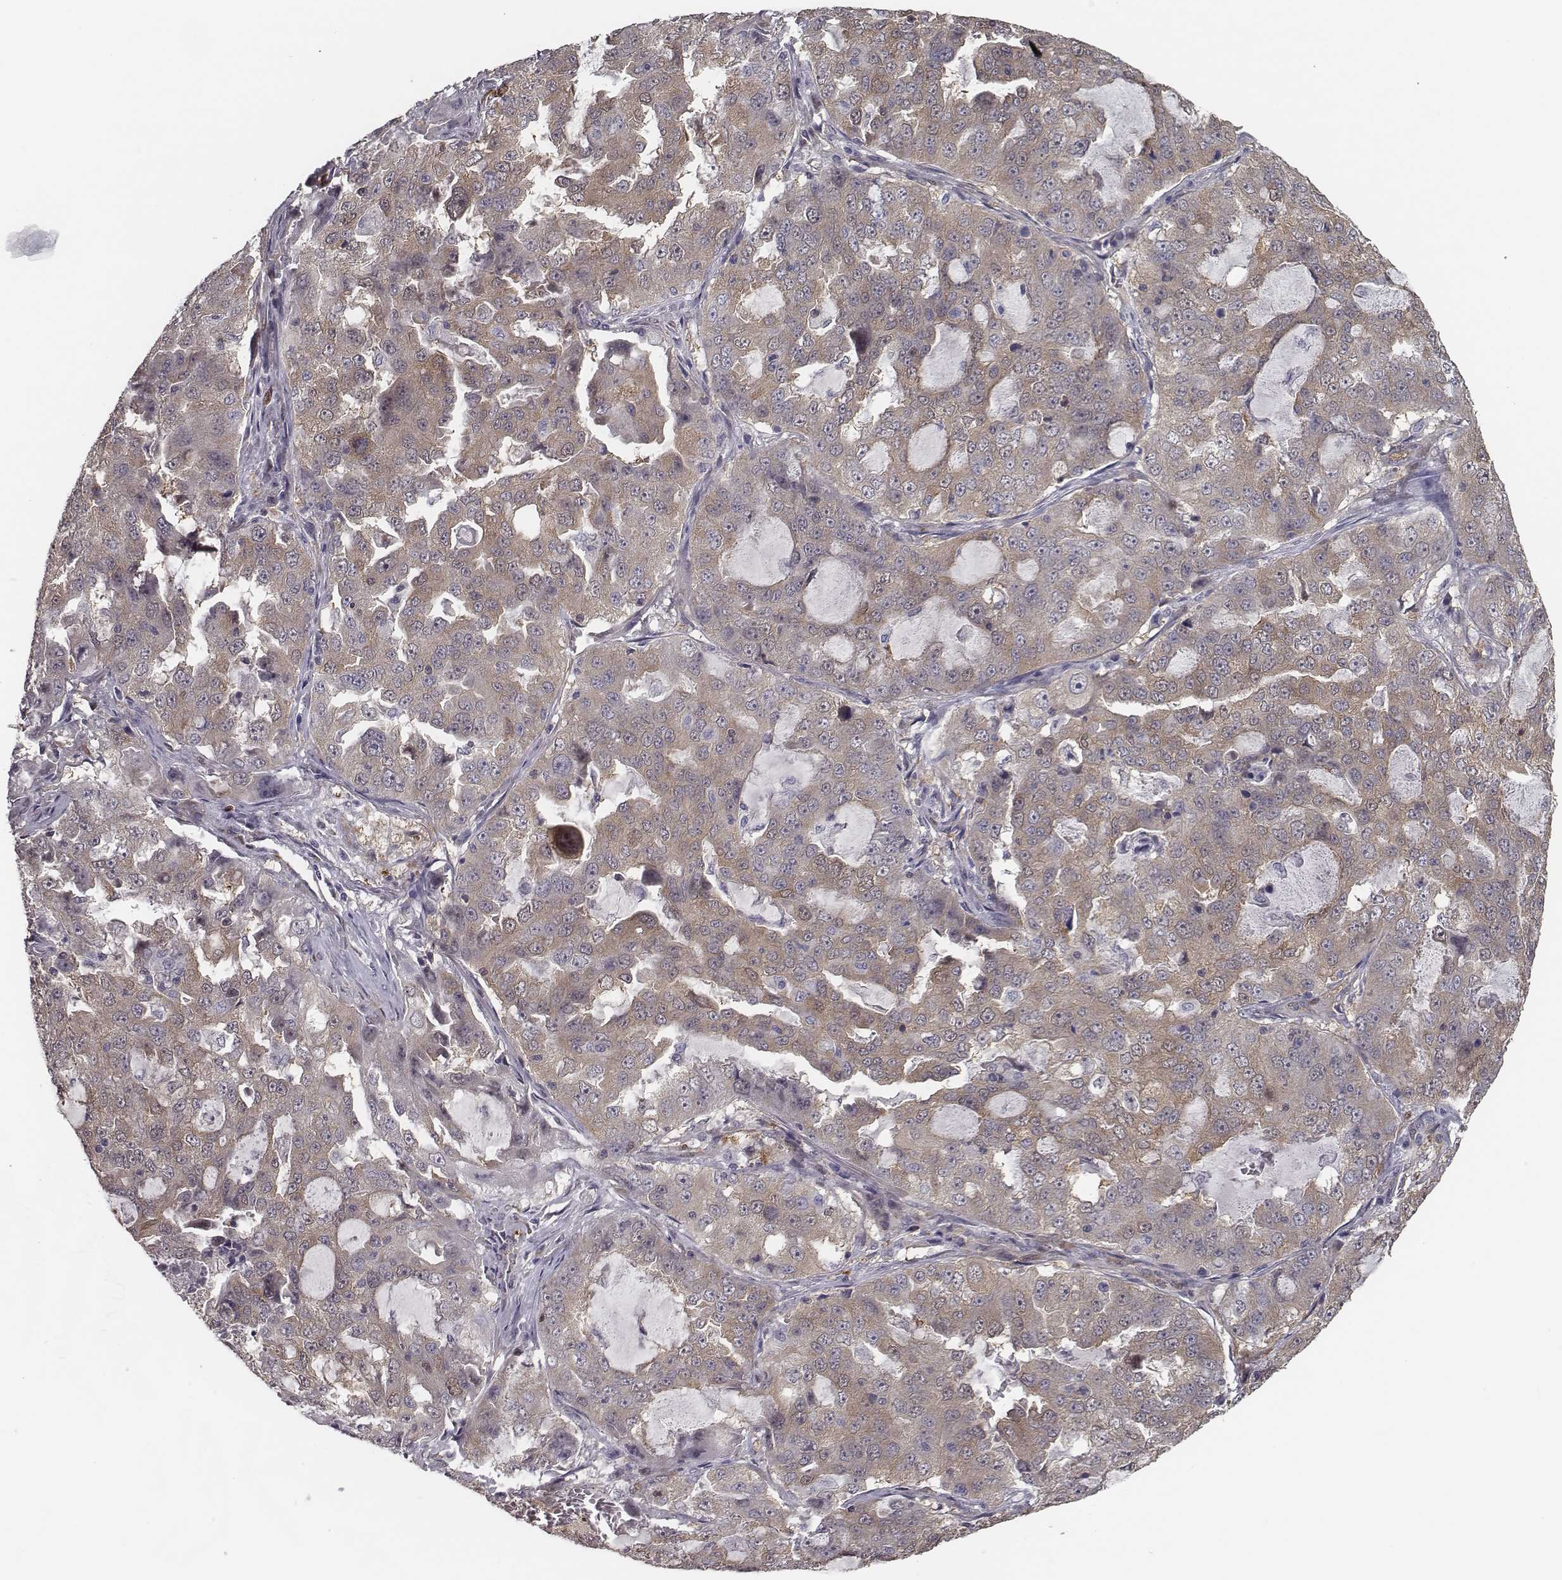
{"staining": {"intensity": "weak", "quantity": ">75%", "location": "cytoplasmic/membranous"}, "tissue": "lung cancer", "cell_type": "Tumor cells", "image_type": "cancer", "snomed": [{"axis": "morphology", "description": "Adenocarcinoma, NOS"}, {"axis": "topography", "description": "Lung"}], "caption": "Immunohistochemistry (IHC) staining of lung adenocarcinoma, which displays low levels of weak cytoplasmic/membranous staining in about >75% of tumor cells indicating weak cytoplasmic/membranous protein expression. The staining was performed using DAB (3,3'-diaminobenzidine) (brown) for protein detection and nuclei were counterstained in hematoxylin (blue).", "gene": "ISYNA1", "patient": {"sex": "female", "age": 61}}